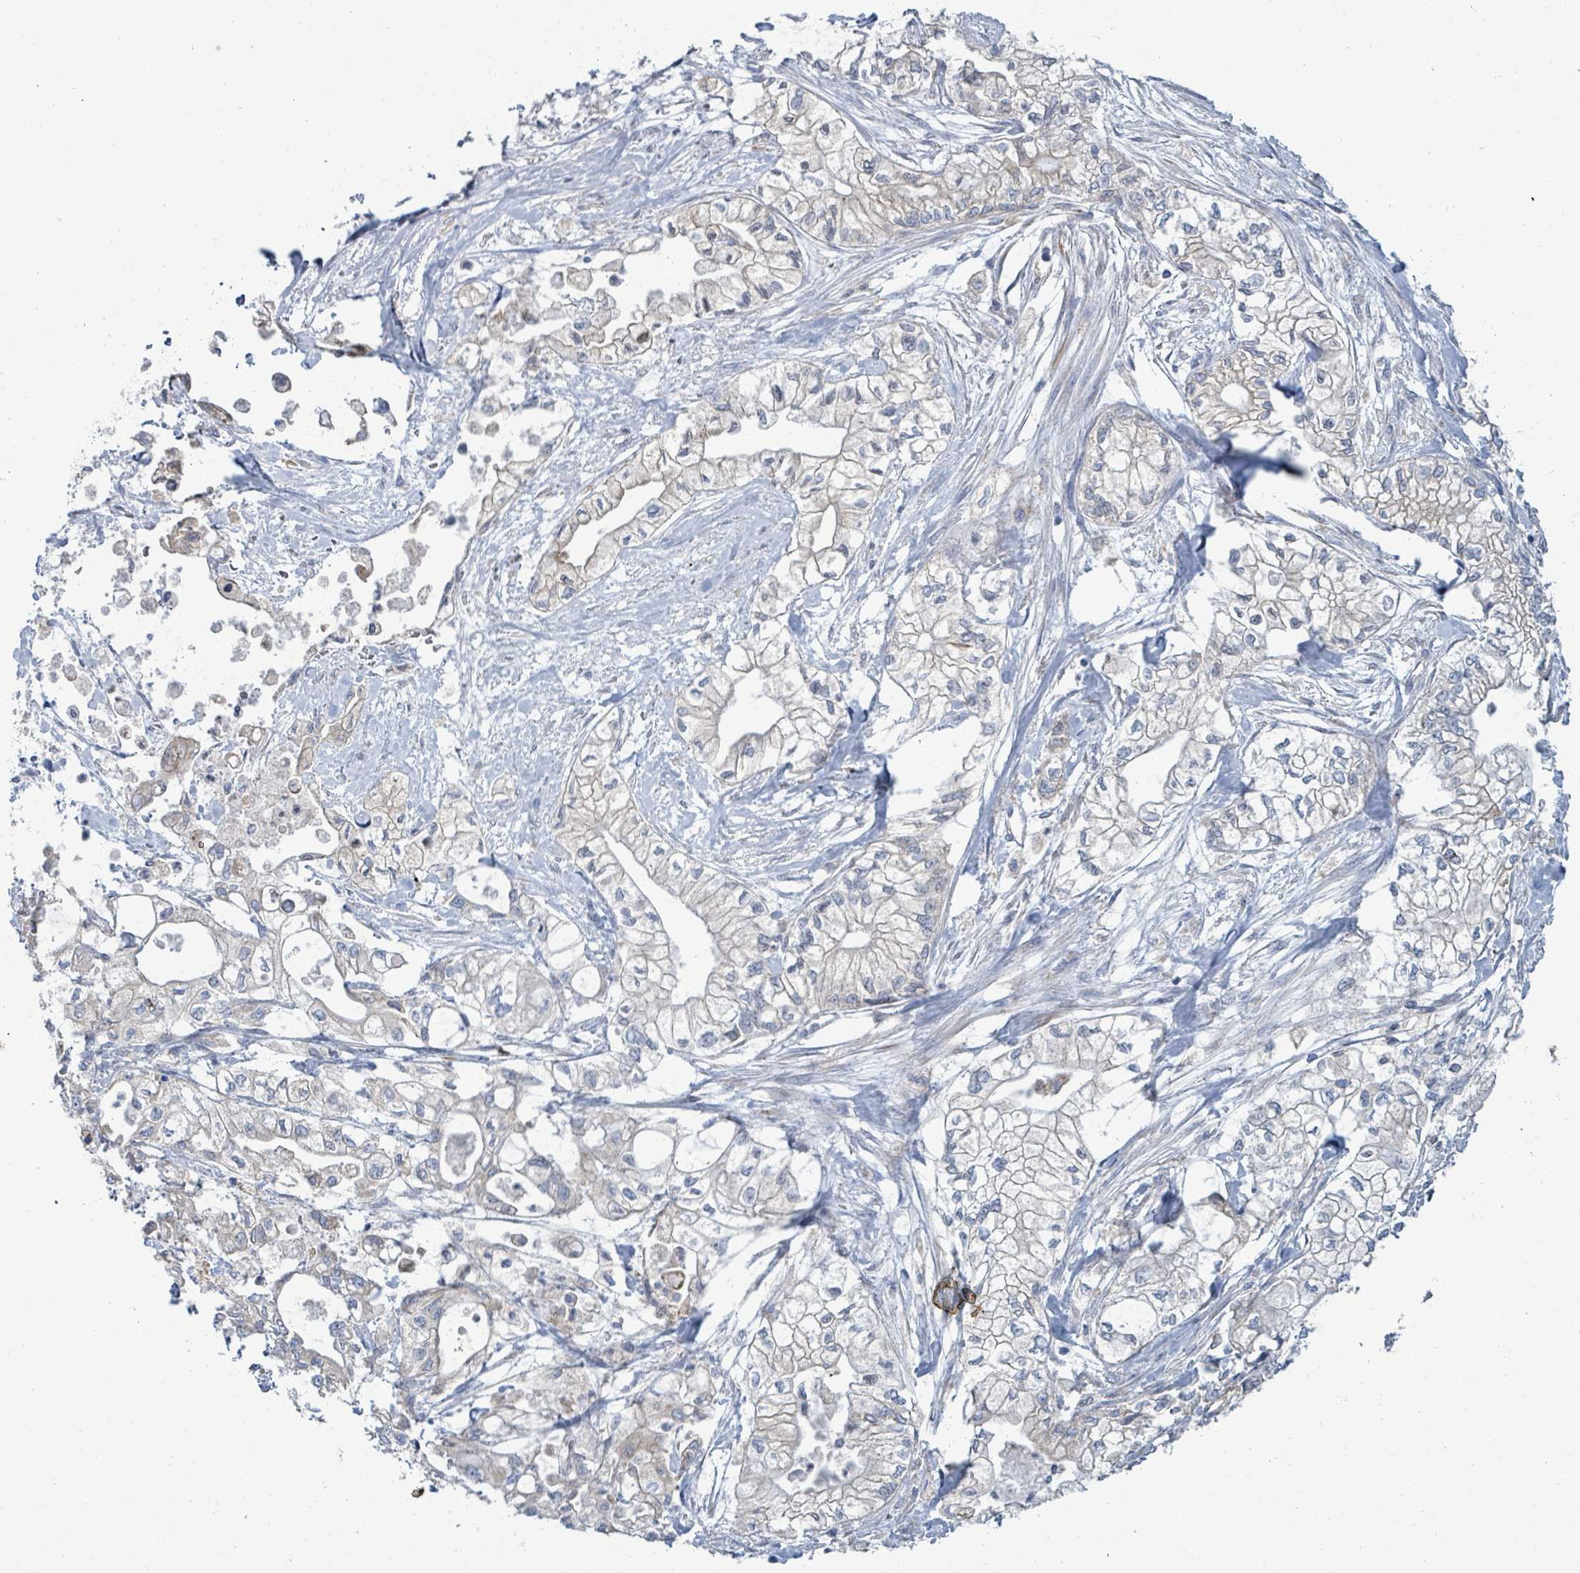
{"staining": {"intensity": "negative", "quantity": "none", "location": "none"}, "tissue": "pancreatic cancer", "cell_type": "Tumor cells", "image_type": "cancer", "snomed": [{"axis": "morphology", "description": "Adenocarcinoma, NOS"}, {"axis": "topography", "description": "Pancreas"}], "caption": "Immunohistochemical staining of adenocarcinoma (pancreatic) shows no significant expression in tumor cells.", "gene": "SIRPB1", "patient": {"sex": "male", "age": 79}}